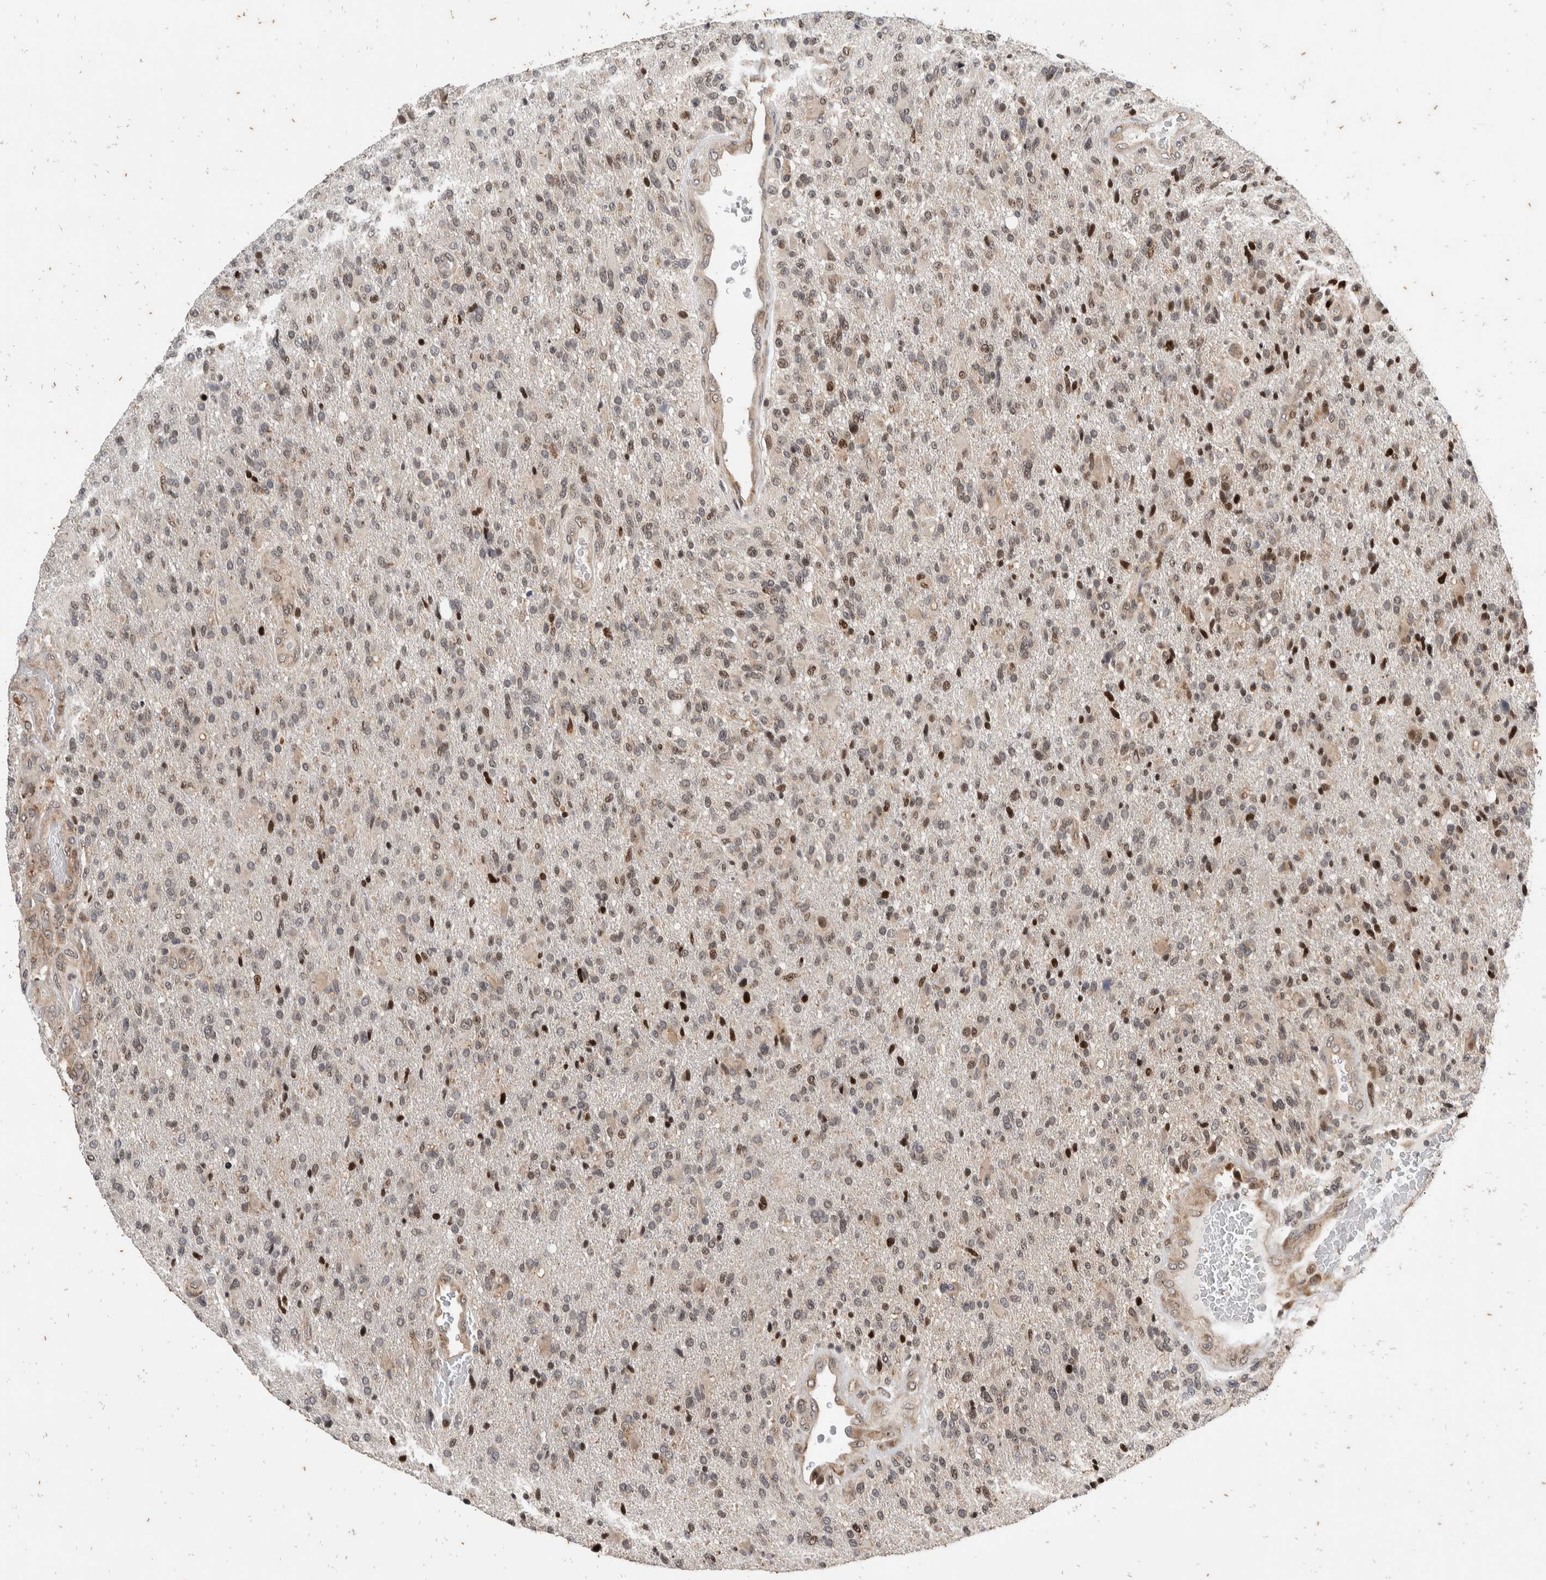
{"staining": {"intensity": "moderate", "quantity": "25%-75%", "location": "nuclear"}, "tissue": "glioma", "cell_type": "Tumor cells", "image_type": "cancer", "snomed": [{"axis": "morphology", "description": "Glioma, malignant, High grade"}, {"axis": "topography", "description": "Brain"}], "caption": "Human glioma stained for a protein (brown) shows moderate nuclear positive expression in about 25%-75% of tumor cells.", "gene": "ATXN7L1", "patient": {"sex": "male", "age": 72}}